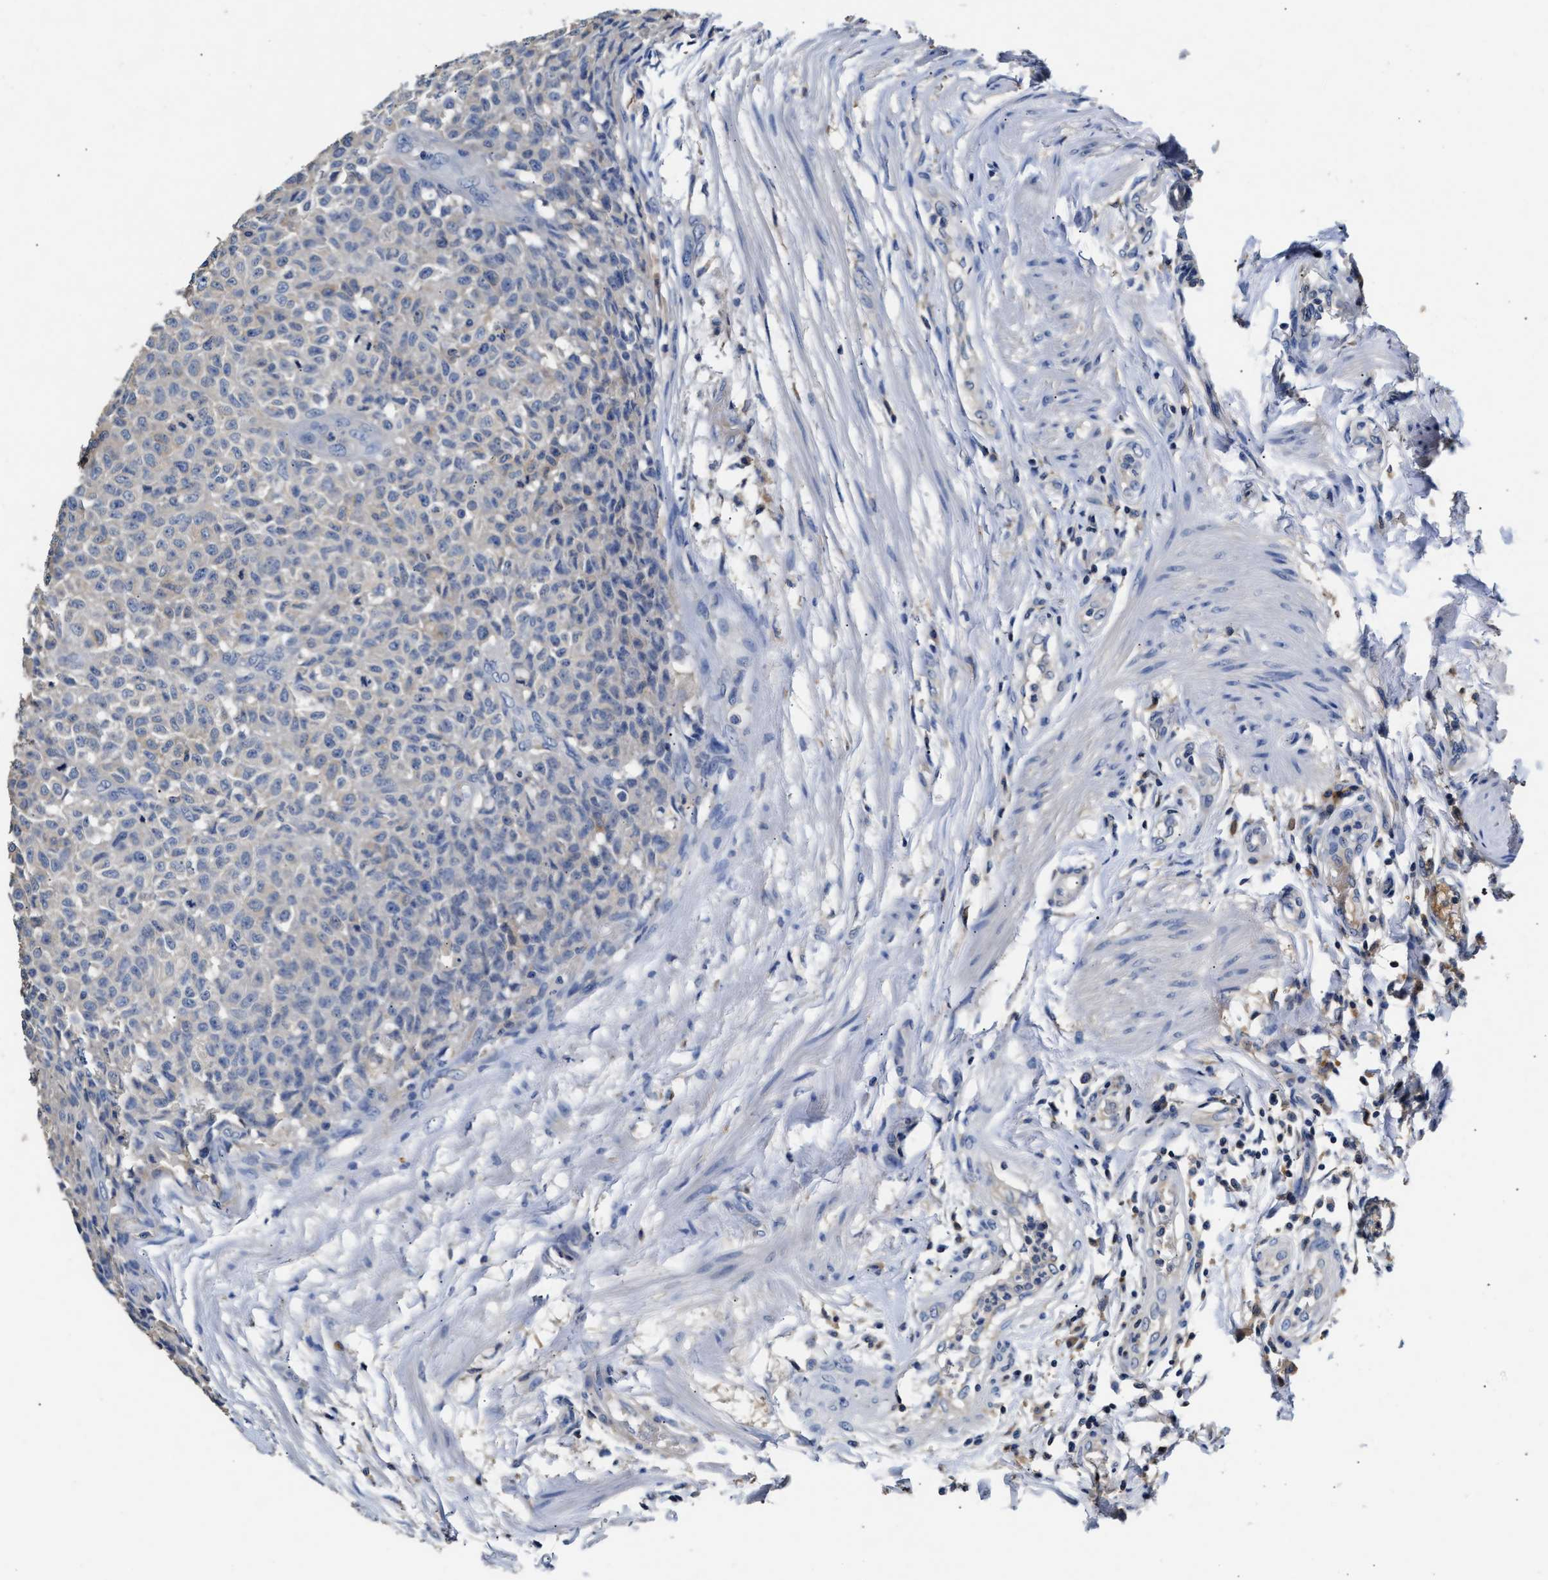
{"staining": {"intensity": "negative", "quantity": "none", "location": "none"}, "tissue": "testis cancer", "cell_type": "Tumor cells", "image_type": "cancer", "snomed": [{"axis": "morphology", "description": "Seminoma, NOS"}, {"axis": "topography", "description": "Testis"}], "caption": "Immunohistochemical staining of human testis seminoma exhibits no significant positivity in tumor cells.", "gene": "SLCO2B1", "patient": {"sex": "male", "age": 59}}